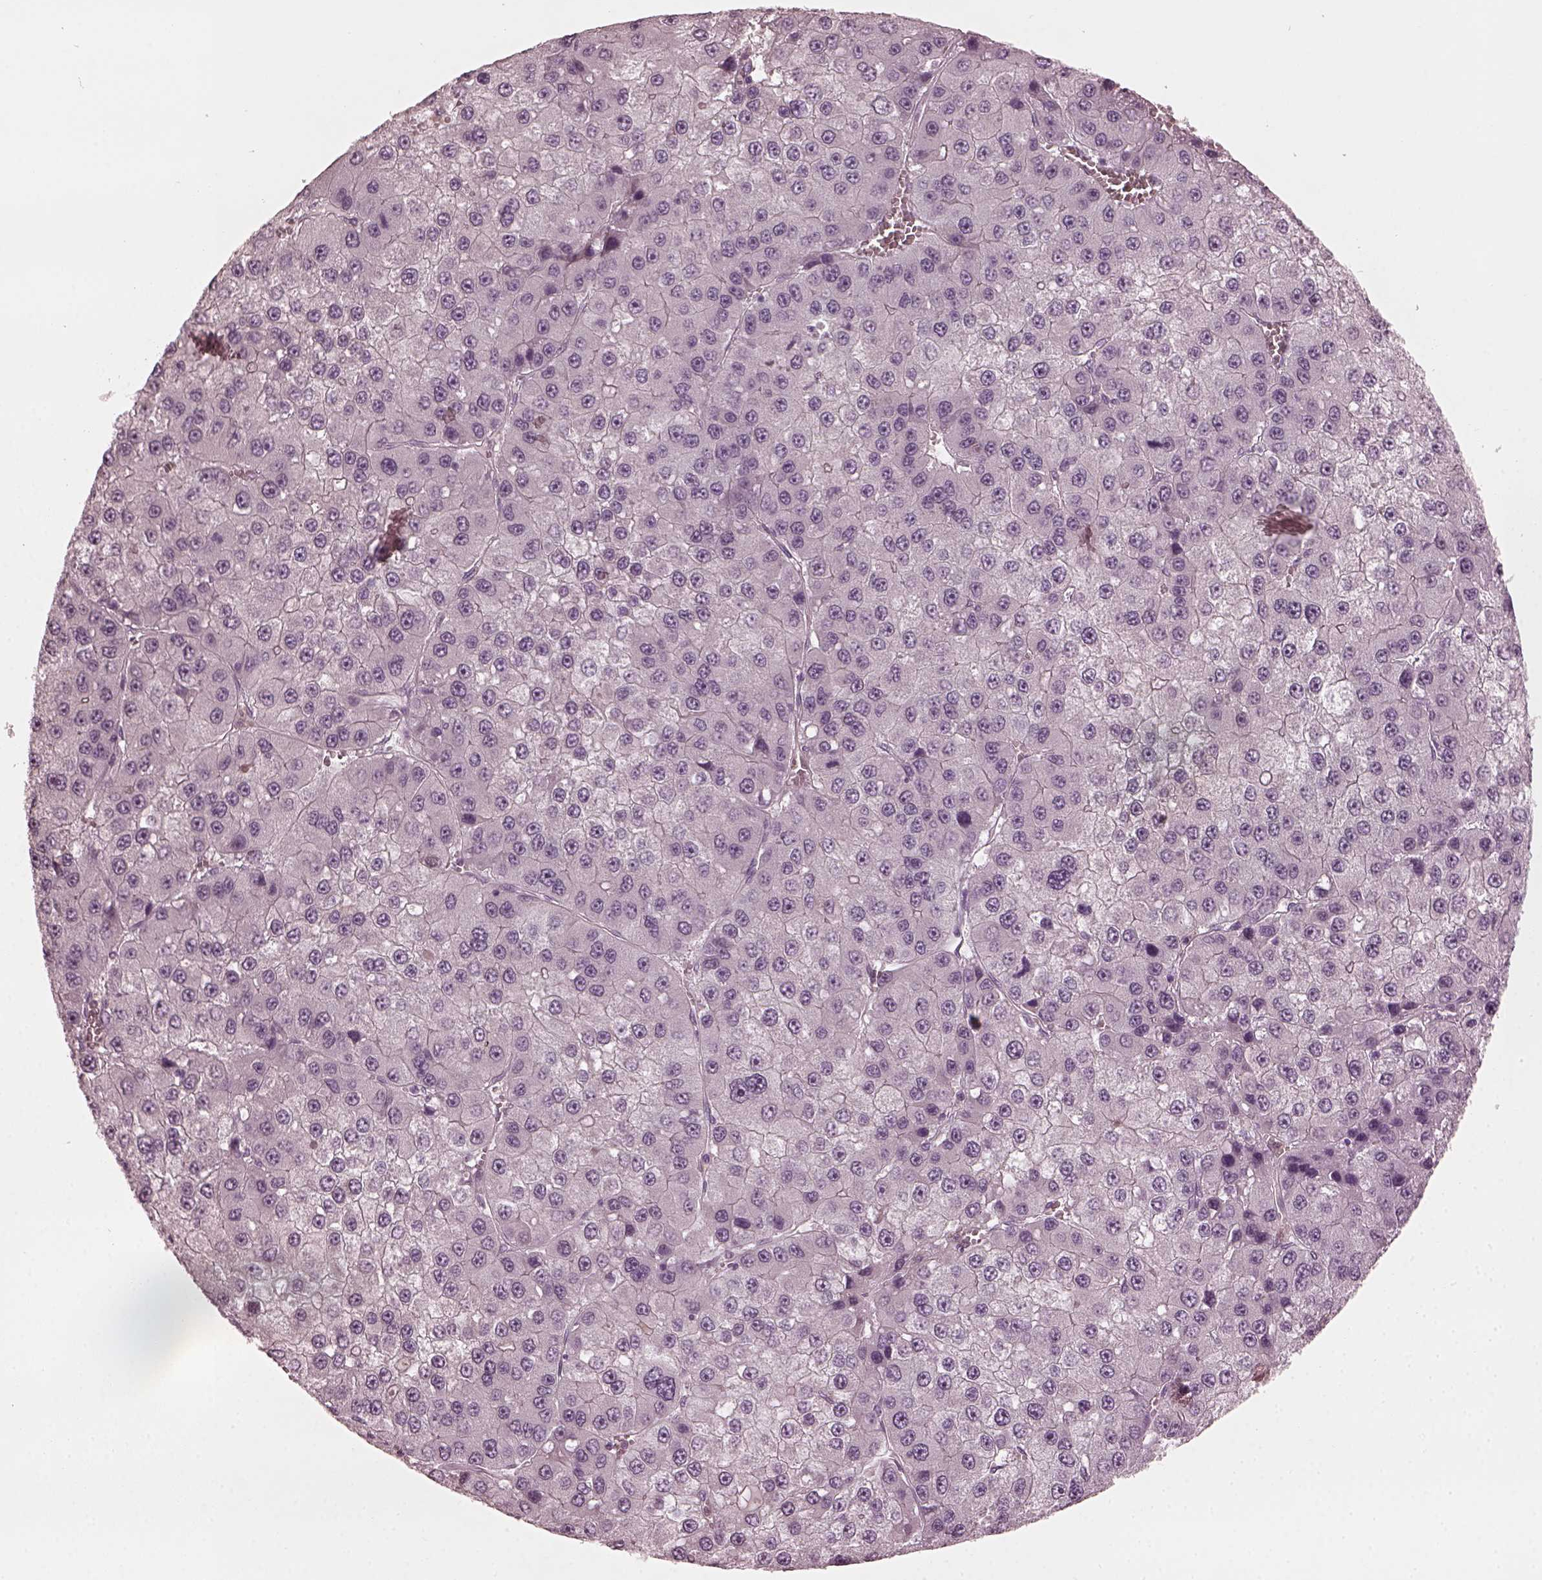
{"staining": {"intensity": "negative", "quantity": "none", "location": "none"}, "tissue": "liver cancer", "cell_type": "Tumor cells", "image_type": "cancer", "snomed": [{"axis": "morphology", "description": "Carcinoma, Hepatocellular, NOS"}, {"axis": "topography", "description": "Liver"}], "caption": "A micrograph of human hepatocellular carcinoma (liver) is negative for staining in tumor cells.", "gene": "CCDC170", "patient": {"sex": "female", "age": 73}}